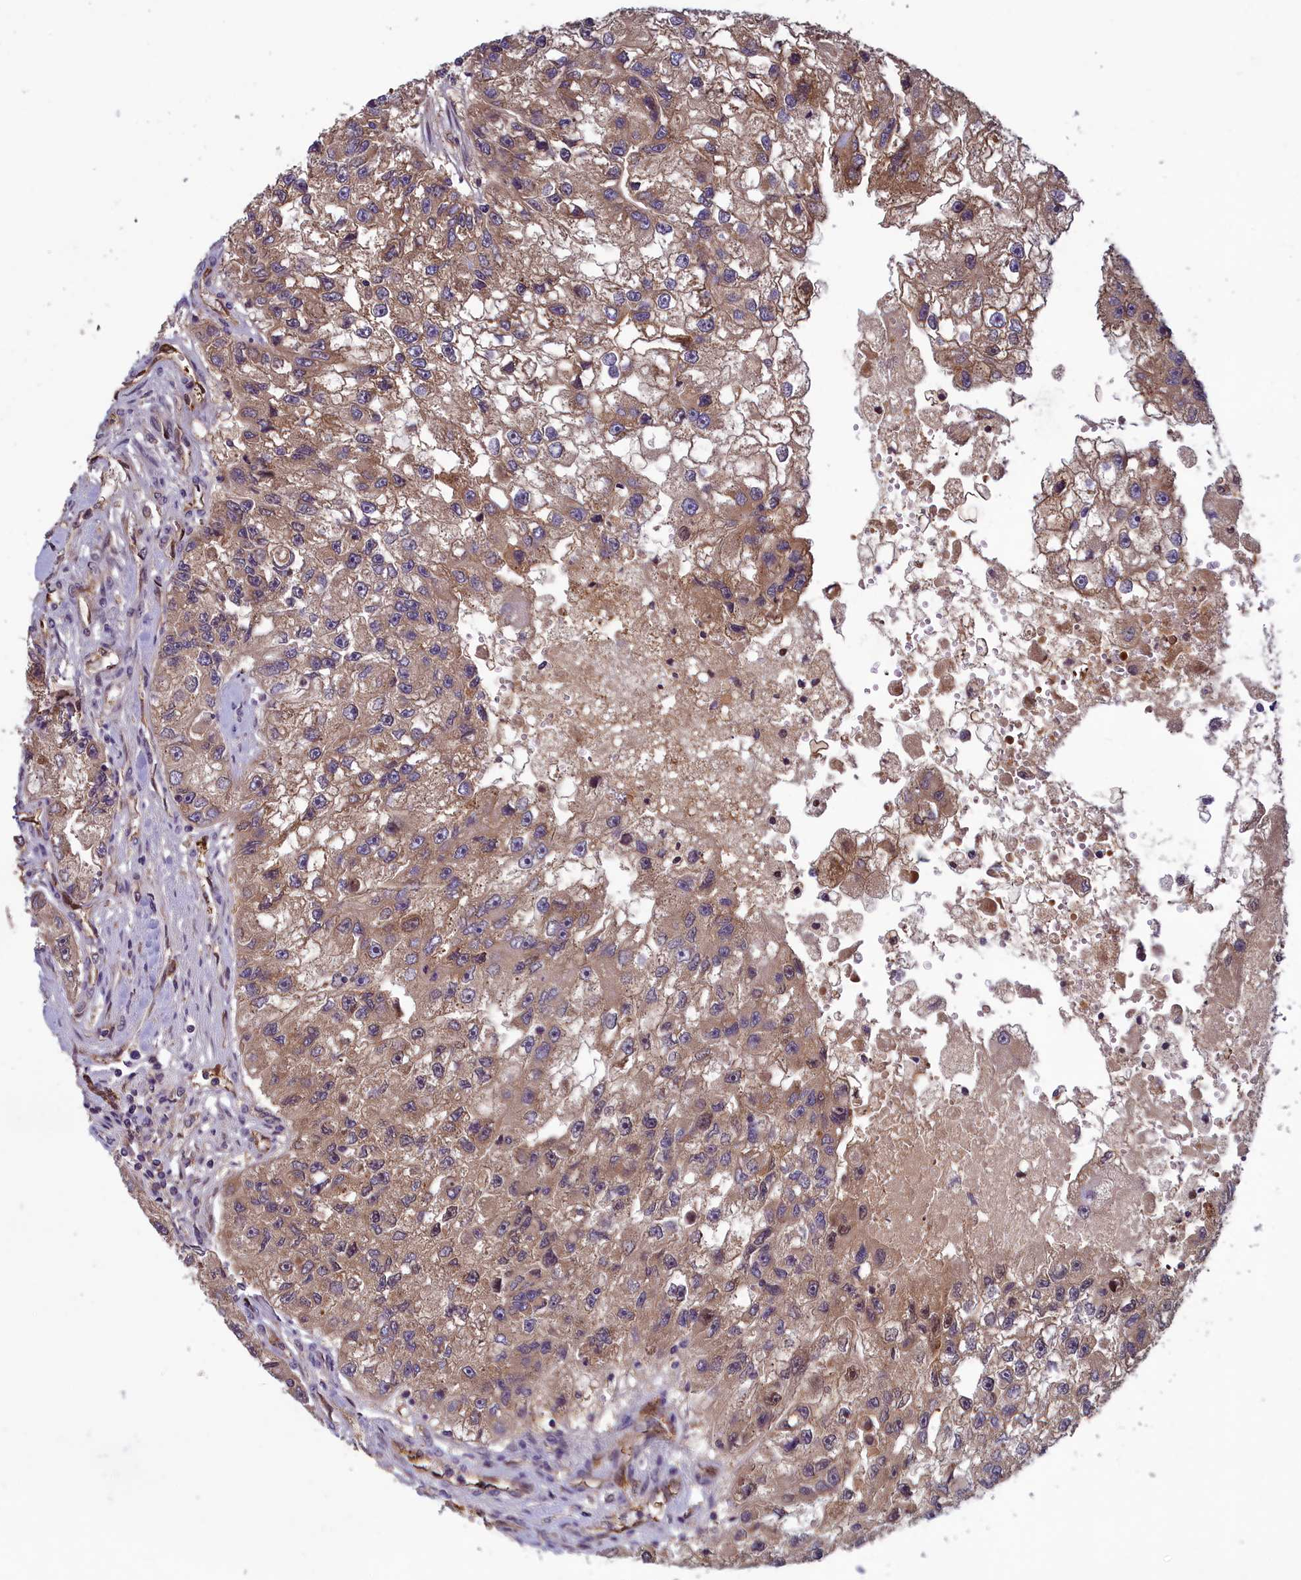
{"staining": {"intensity": "moderate", "quantity": ">75%", "location": "cytoplasmic/membranous"}, "tissue": "renal cancer", "cell_type": "Tumor cells", "image_type": "cancer", "snomed": [{"axis": "morphology", "description": "Adenocarcinoma, NOS"}, {"axis": "topography", "description": "Kidney"}], "caption": "Tumor cells reveal moderate cytoplasmic/membranous expression in about >75% of cells in renal cancer. (DAB IHC, brown staining for protein, blue staining for nuclei).", "gene": "CCDC15", "patient": {"sex": "male", "age": 63}}